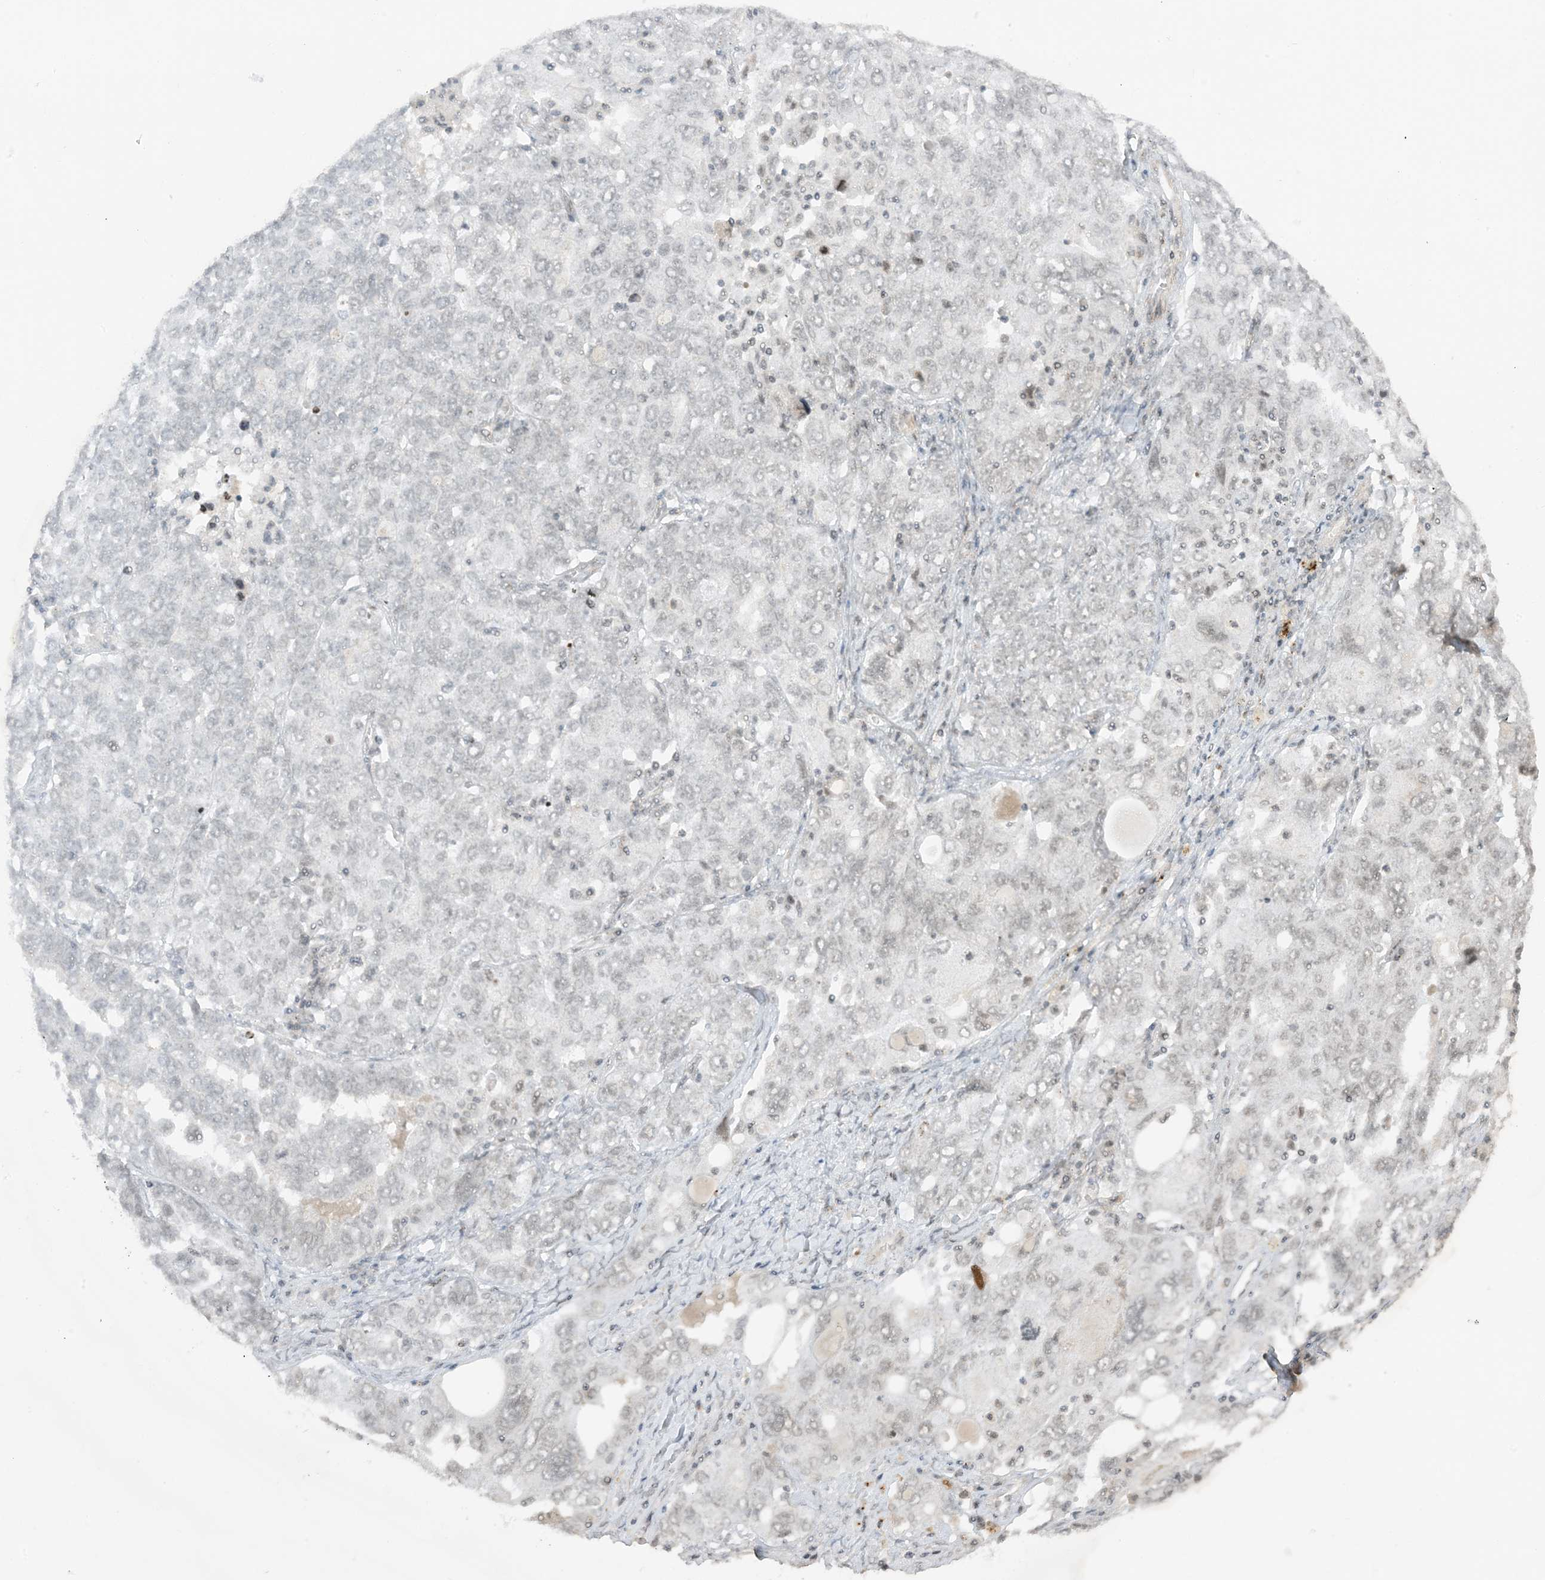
{"staining": {"intensity": "negative", "quantity": "none", "location": "none"}, "tissue": "ovarian cancer", "cell_type": "Tumor cells", "image_type": "cancer", "snomed": [{"axis": "morphology", "description": "Carcinoma, endometroid"}, {"axis": "topography", "description": "Ovary"}], "caption": "Immunohistochemistry (IHC) histopathology image of ovarian cancer stained for a protein (brown), which reveals no staining in tumor cells.", "gene": "METAP1D", "patient": {"sex": "female", "age": 62}}